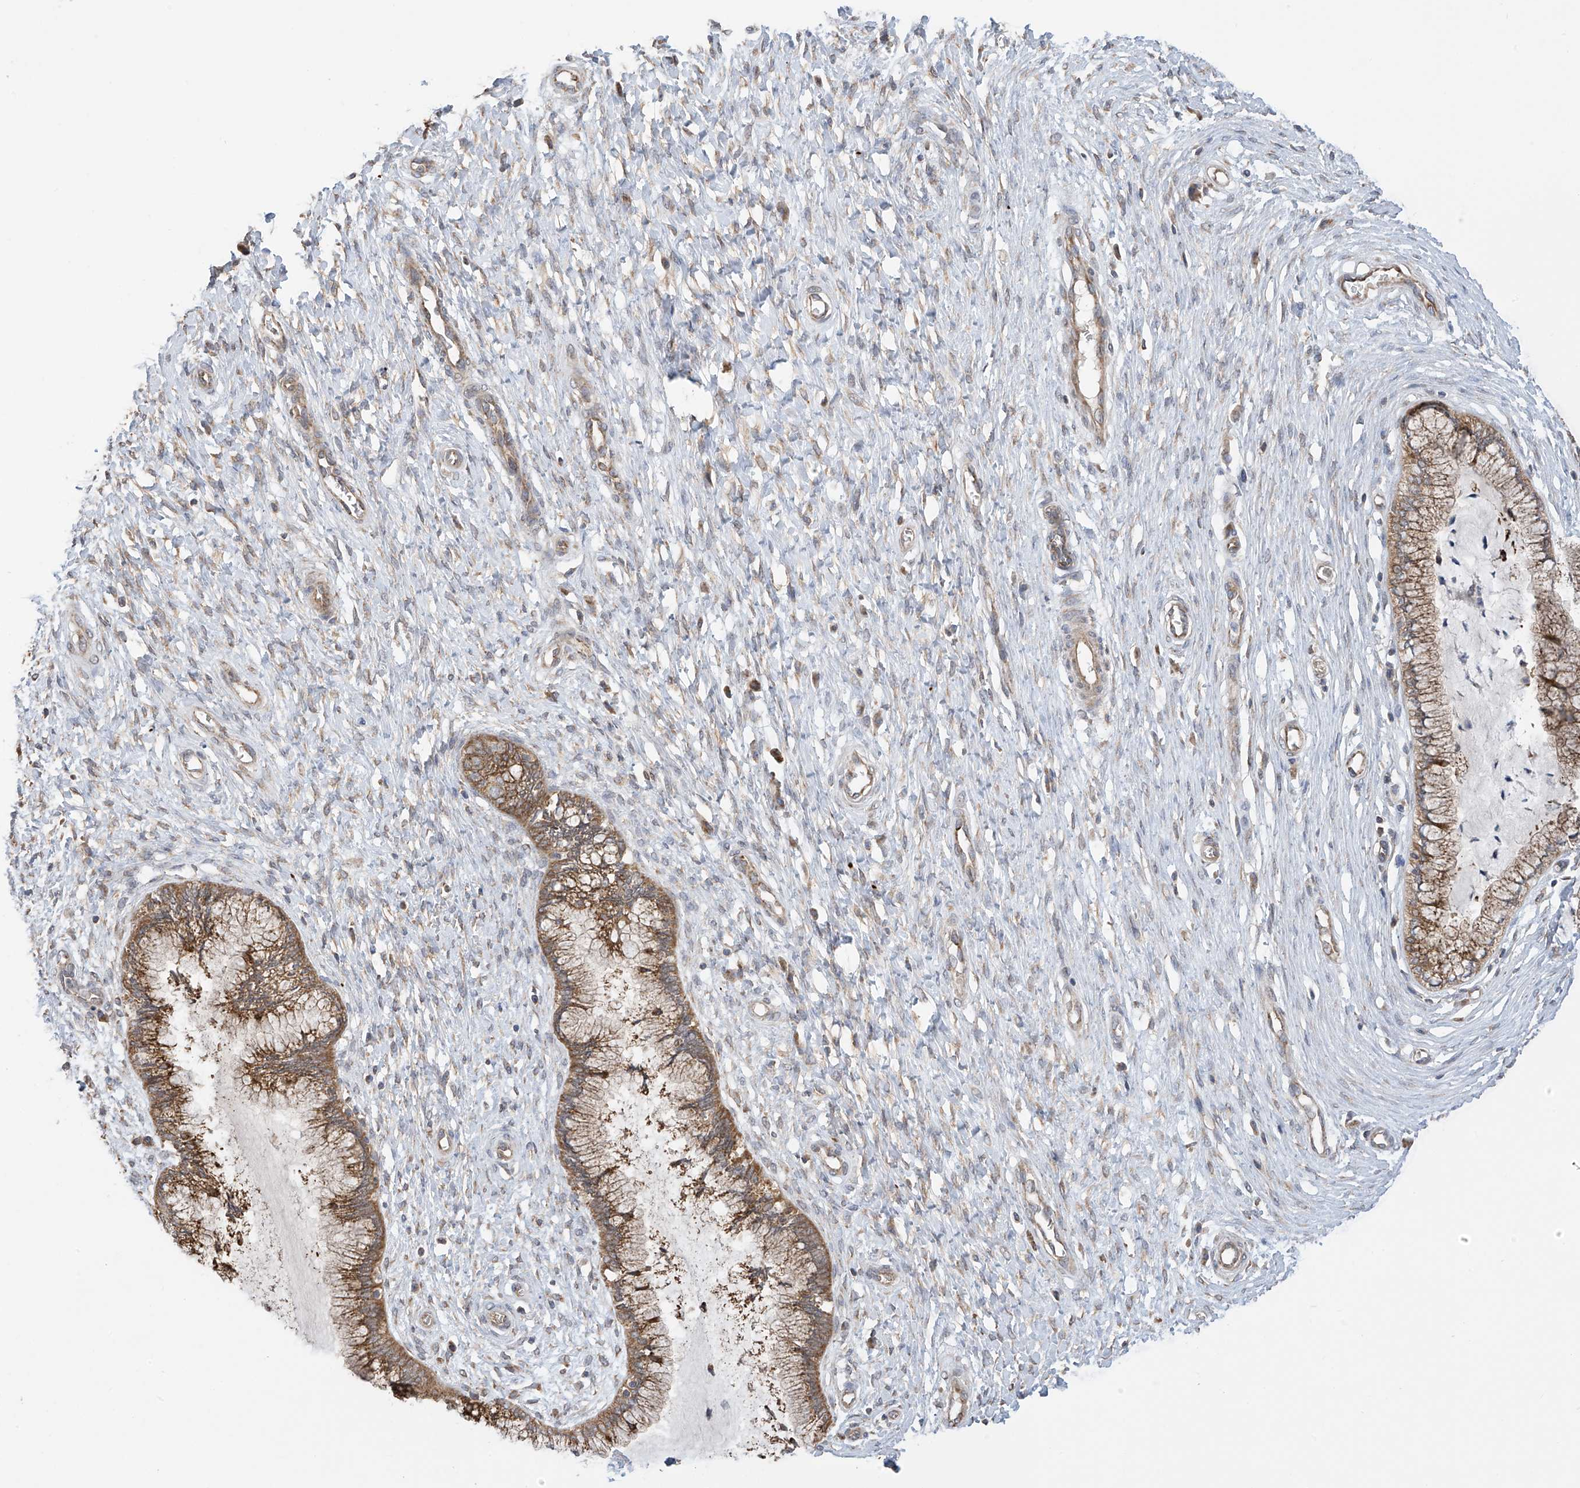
{"staining": {"intensity": "moderate", "quantity": ">75%", "location": "cytoplasmic/membranous"}, "tissue": "cervix", "cell_type": "Glandular cells", "image_type": "normal", "snomed": [{"axis": "morphology", "description": "Normal tissue, NOS"}, {"axis": "topography", "description": "Cervix"}], "caption": "Protein expression analysis of benign cervix exhibits moderate cytoplasmic/membranous expression in about >75% of glandular cells.", "gene": "PNPT1", "patient": {"sex": "female", "age": 55}}